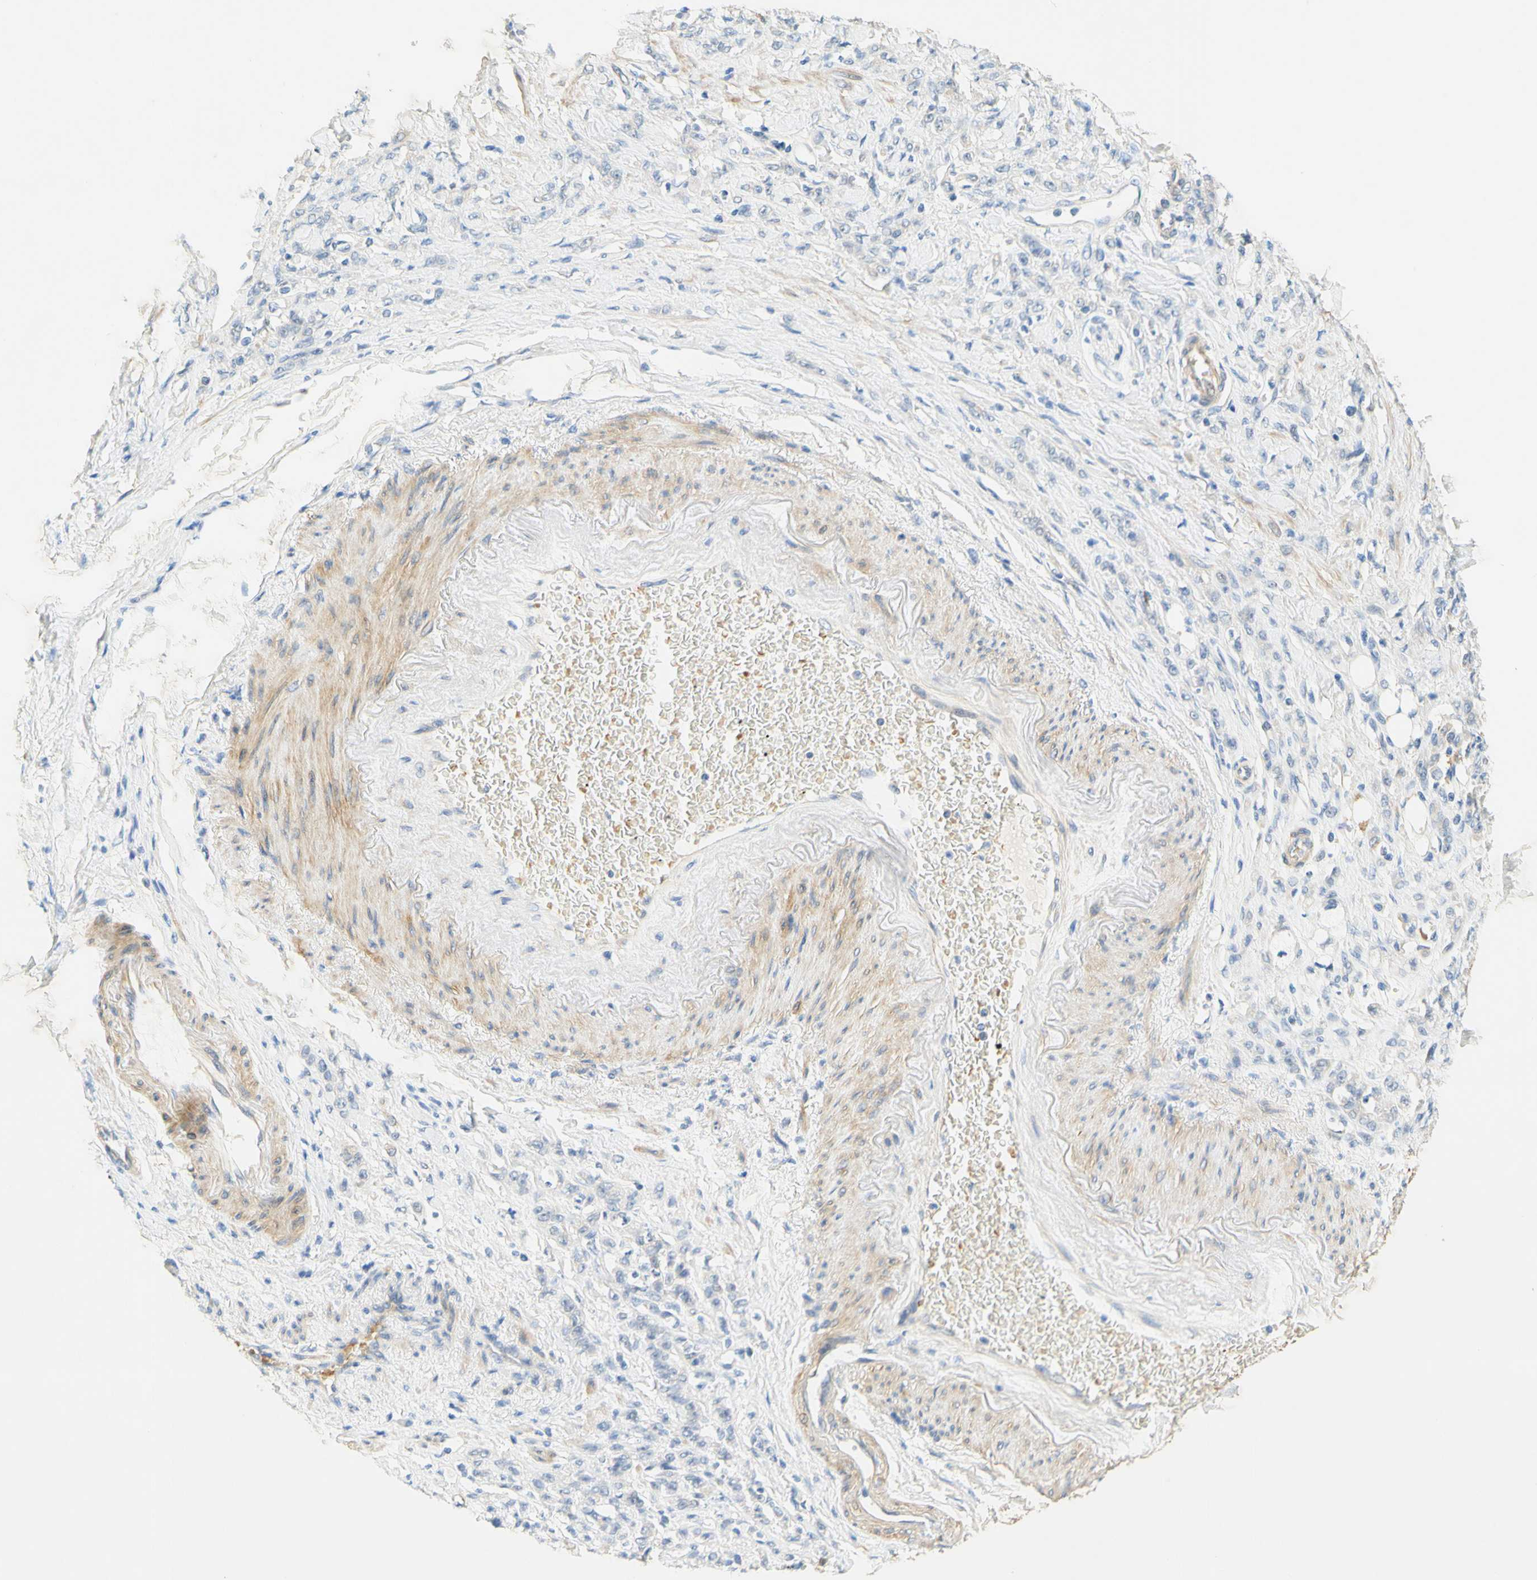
{"staining": {"intensity": "negative", "quantity": "none", "location": "none"}, "tissue": "stomach cancer", "cell_type": "Tumor cells", "image_type": "cancer", "snomed": [{"axis": "morphology", "description": "Adenocarcinoma, NOS"}, {"axis": "topography", "description": "Stomach"}], "caption": "IHC of stomach cancer (adenocarcinoma) reveals no expression in tumor cells. The staining is performed using DAB brown chromogen with nuclei counter-stained in using hematoxylin.", "gene": "ENTREP2", "patient": {"sex": "male", "age": 82}}